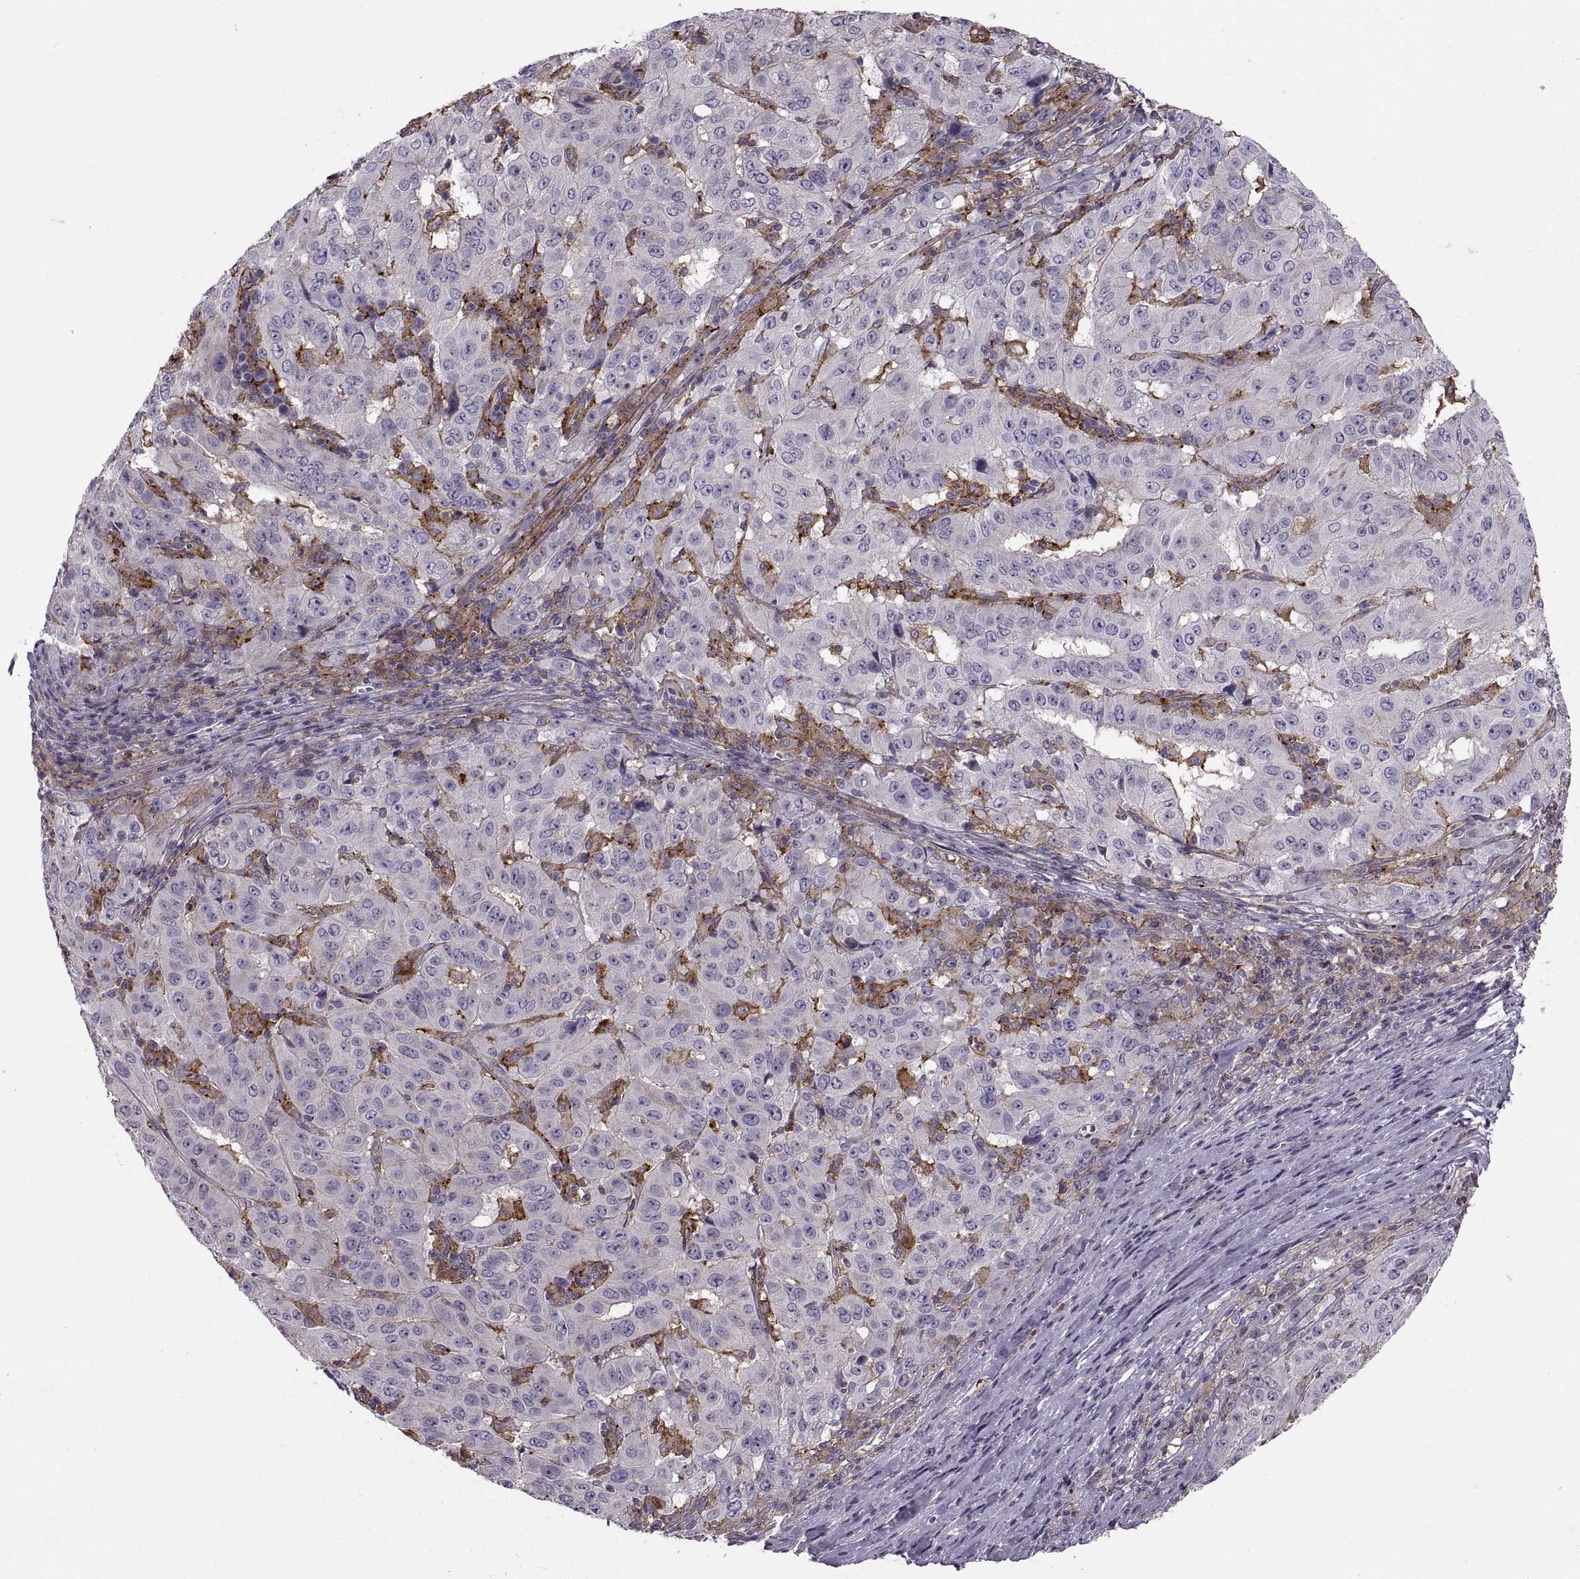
{"staining": {"intensity": "negative", "quantity": "none", "location": "none"}, "tissue": "pancreatic cancer", "cell_type": "Tumor cells", "image_type": "cancer", "snomed": [{"axis": "morphology", "description": "Adenocarcinoma, NOS"}, {"axis": "topography", "description": "Pancreas"}], "caption": "A high-resolution photomicrograph shows IHC staining of pancreatic adenocarcinoma, which exhibits no significant staining in tumor cells.", "gene": "RALB", "patient": {"sex": "male", "age": 63}}